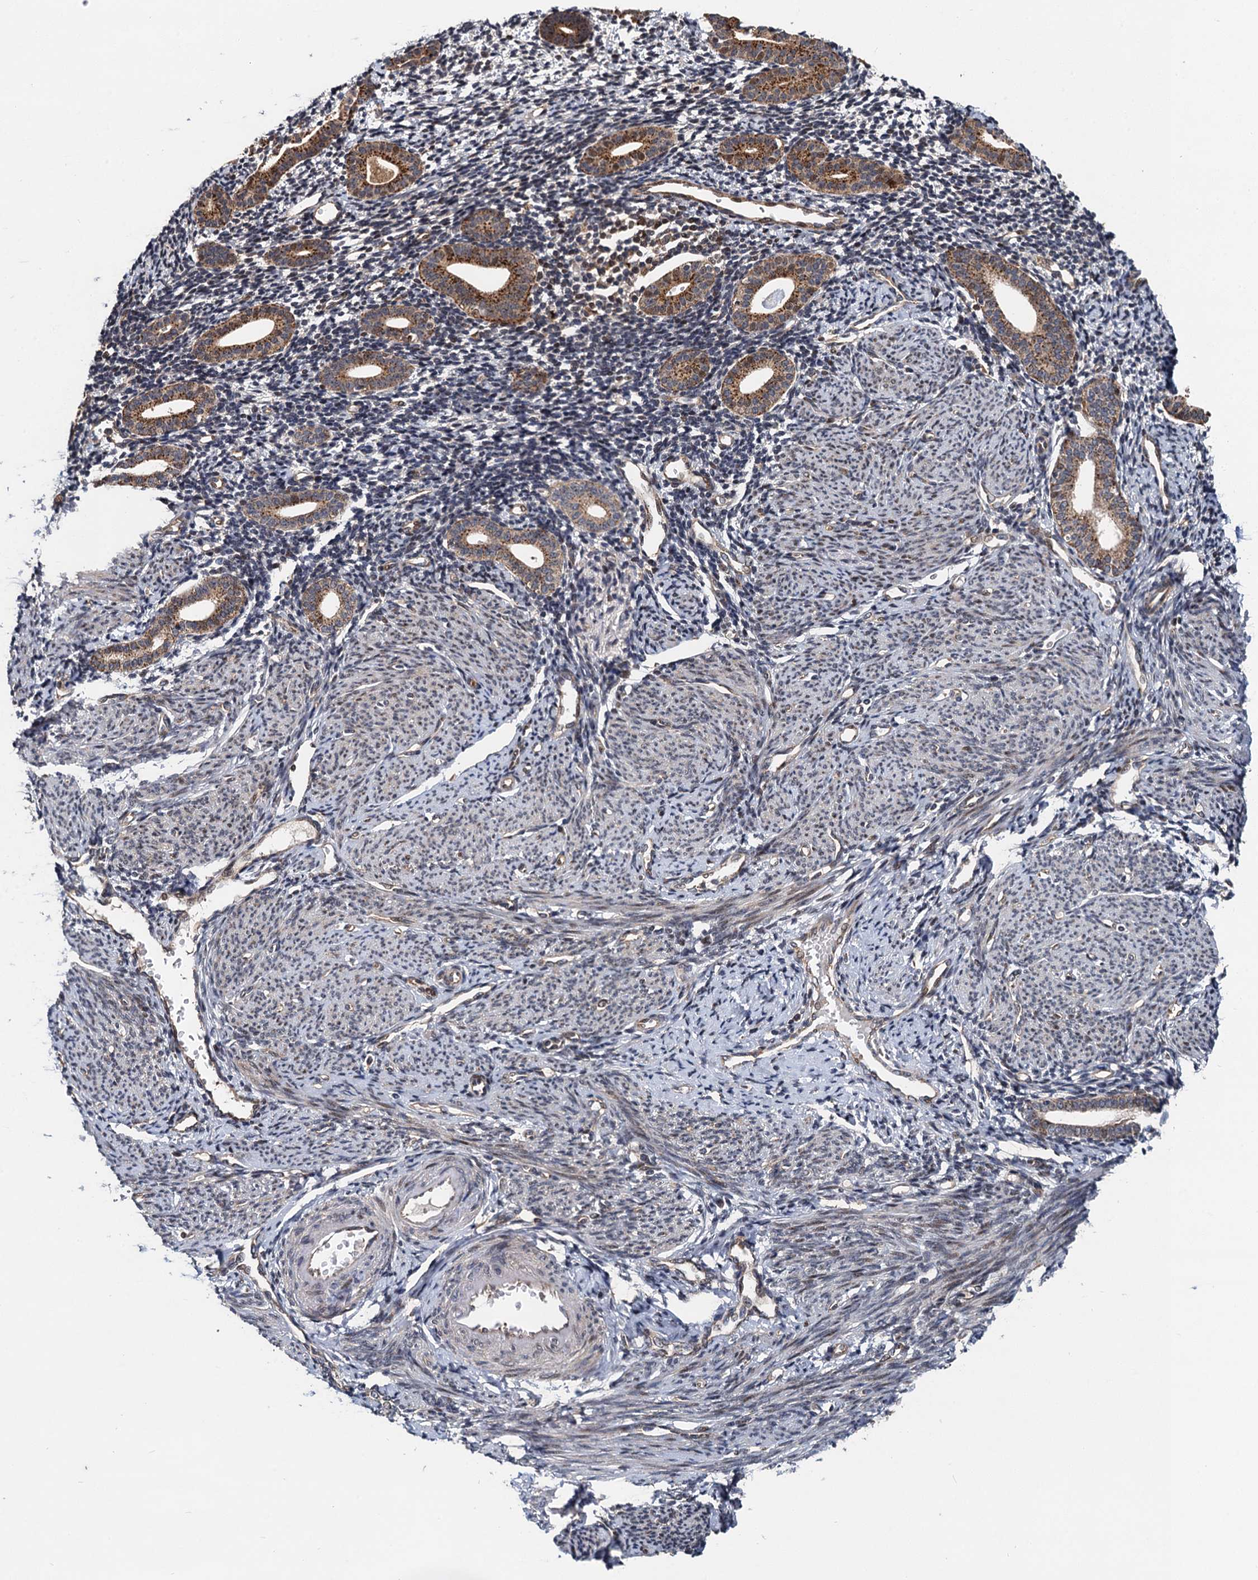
{"staining": {"intensity": "negative", "quantity": "none", "location": "none"}, "tissue": "endometrium", "cell_type": "Cells in endometrial stroma", "image_type": "normal", "snomed": [{"axis": "morphology", "description": "Normal tissue, NOS"}, {"axis": "topography", "description": "Endometrium"}], "caption": "Endometrium was stained to show a protein in brown. There is no significant expression in cells in endometrial stroma. Brightfield microscopy of immunohistochemistry (IHC) stained with DAB (brown) and hematoxylin (blue), captured at high magnification.", "gene": "NLRP10", "patient": {"sex": "female", "age": 56}}